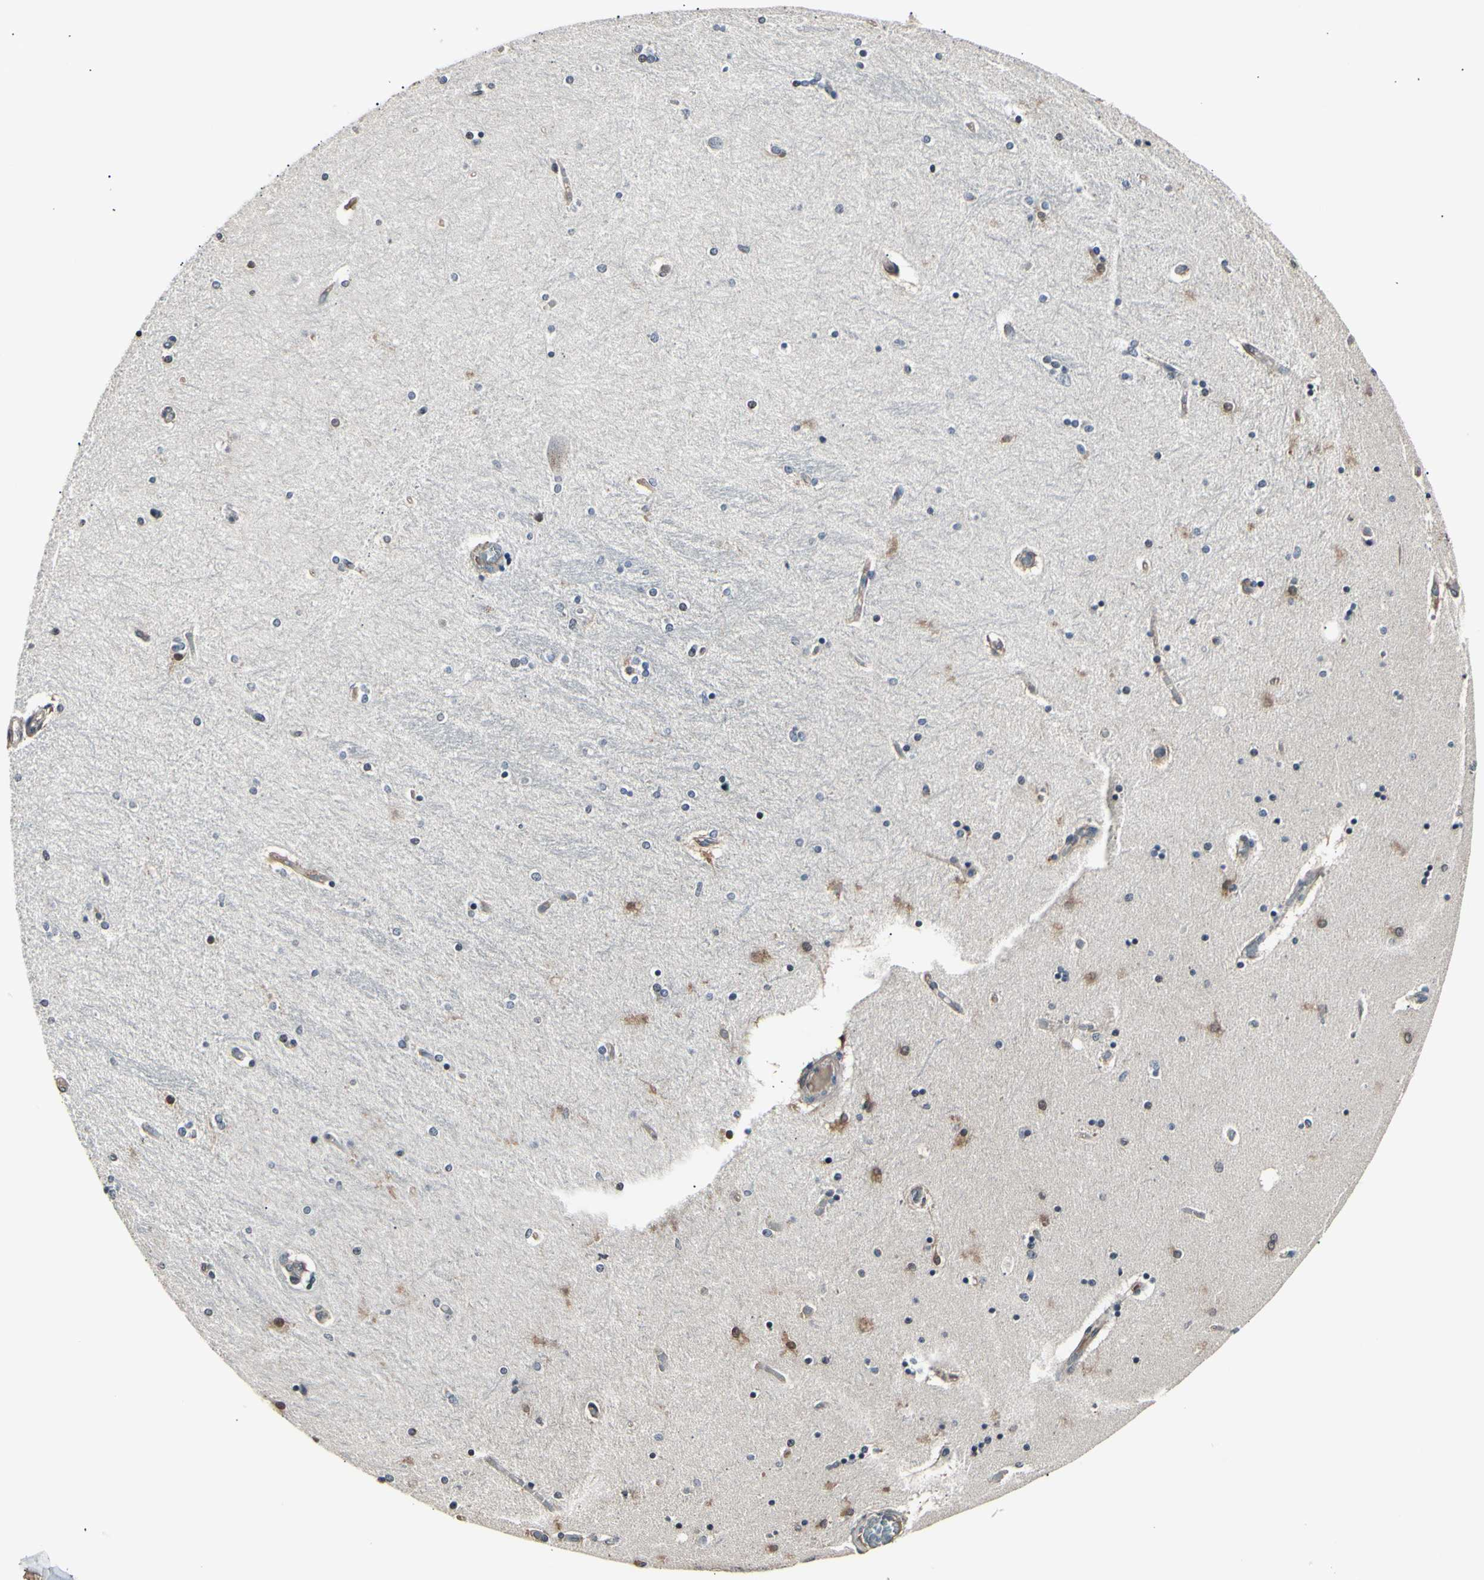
{"staining": {"intensity": "negative", "quantity": "none", "location": "none"}, "tissue": "hippocampus", "cell_type": "Glial cells", "image_type": "normal", "snomed": [{"axis": "morphology", "description": "Normal tissue, NOS"}, {"axis": "topography", "description": "Hippocampus"}], "caption": "A histopathology image of human hippocampus is negative for staining in glial cells. (Stains: DAB IHC with hematoxylin counter stain, Microscopy: brightfield microscopy at high magnification).", "gene": "AK1", "patient": {"sex": "female", "age": 54}}